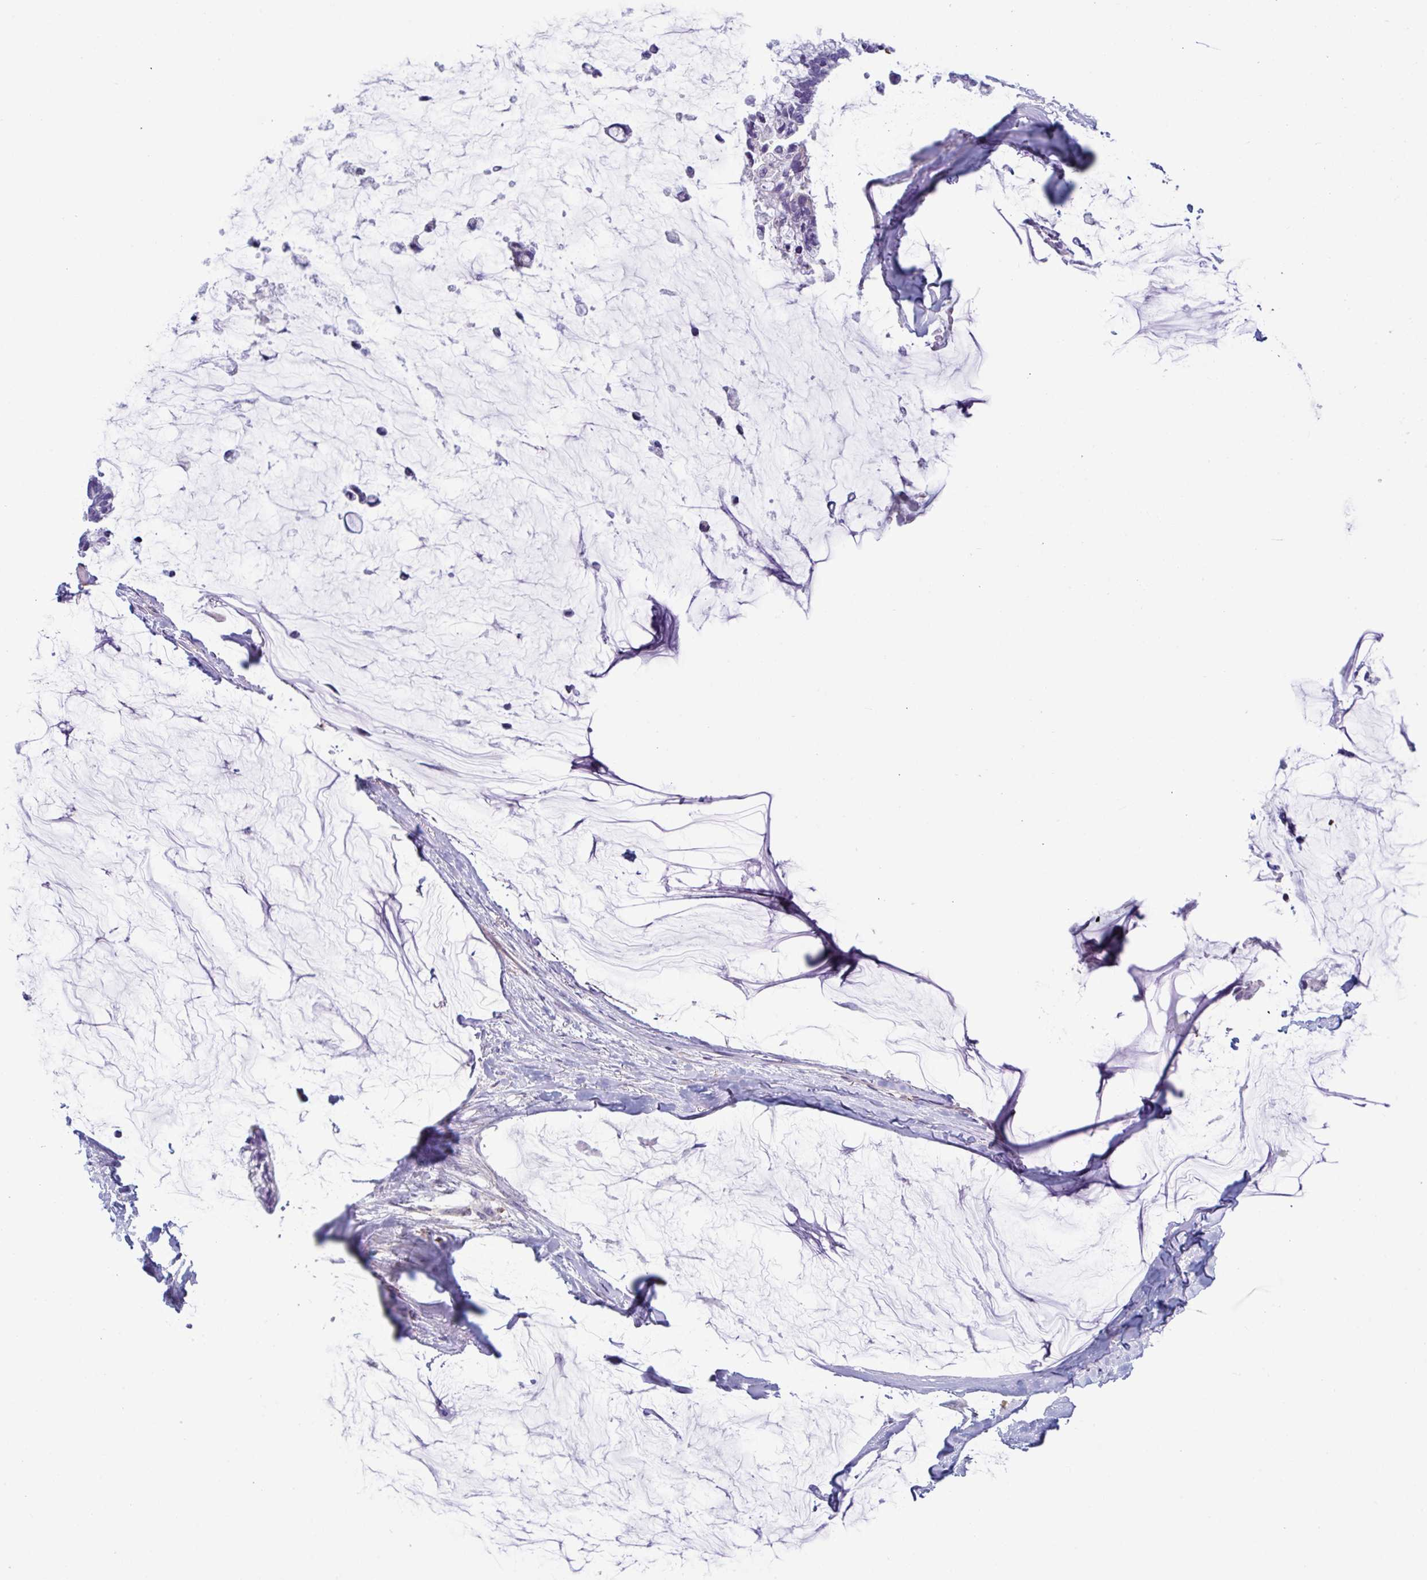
{"staining": {"intensity": "negative", "quantity": "none", "location": "none"}, "tissue": "ovarian cancer", "cell_type": "Tumor cells", "image_type": "cancer", "snomed": [{"axis": "morphology", "description": "Cystadenocarcinoma, mucinous, NOS"}, {"axis": "topography", "description": "Ovary"}], "caption": "High power microscopy image of an immunohistochemistry image of ovarian mucinous cystadenocarcinoma, revealing no significant staining in tumor cells.", "gene": "TSC22D3", "patient": {"sex": "female", "age": 39}}